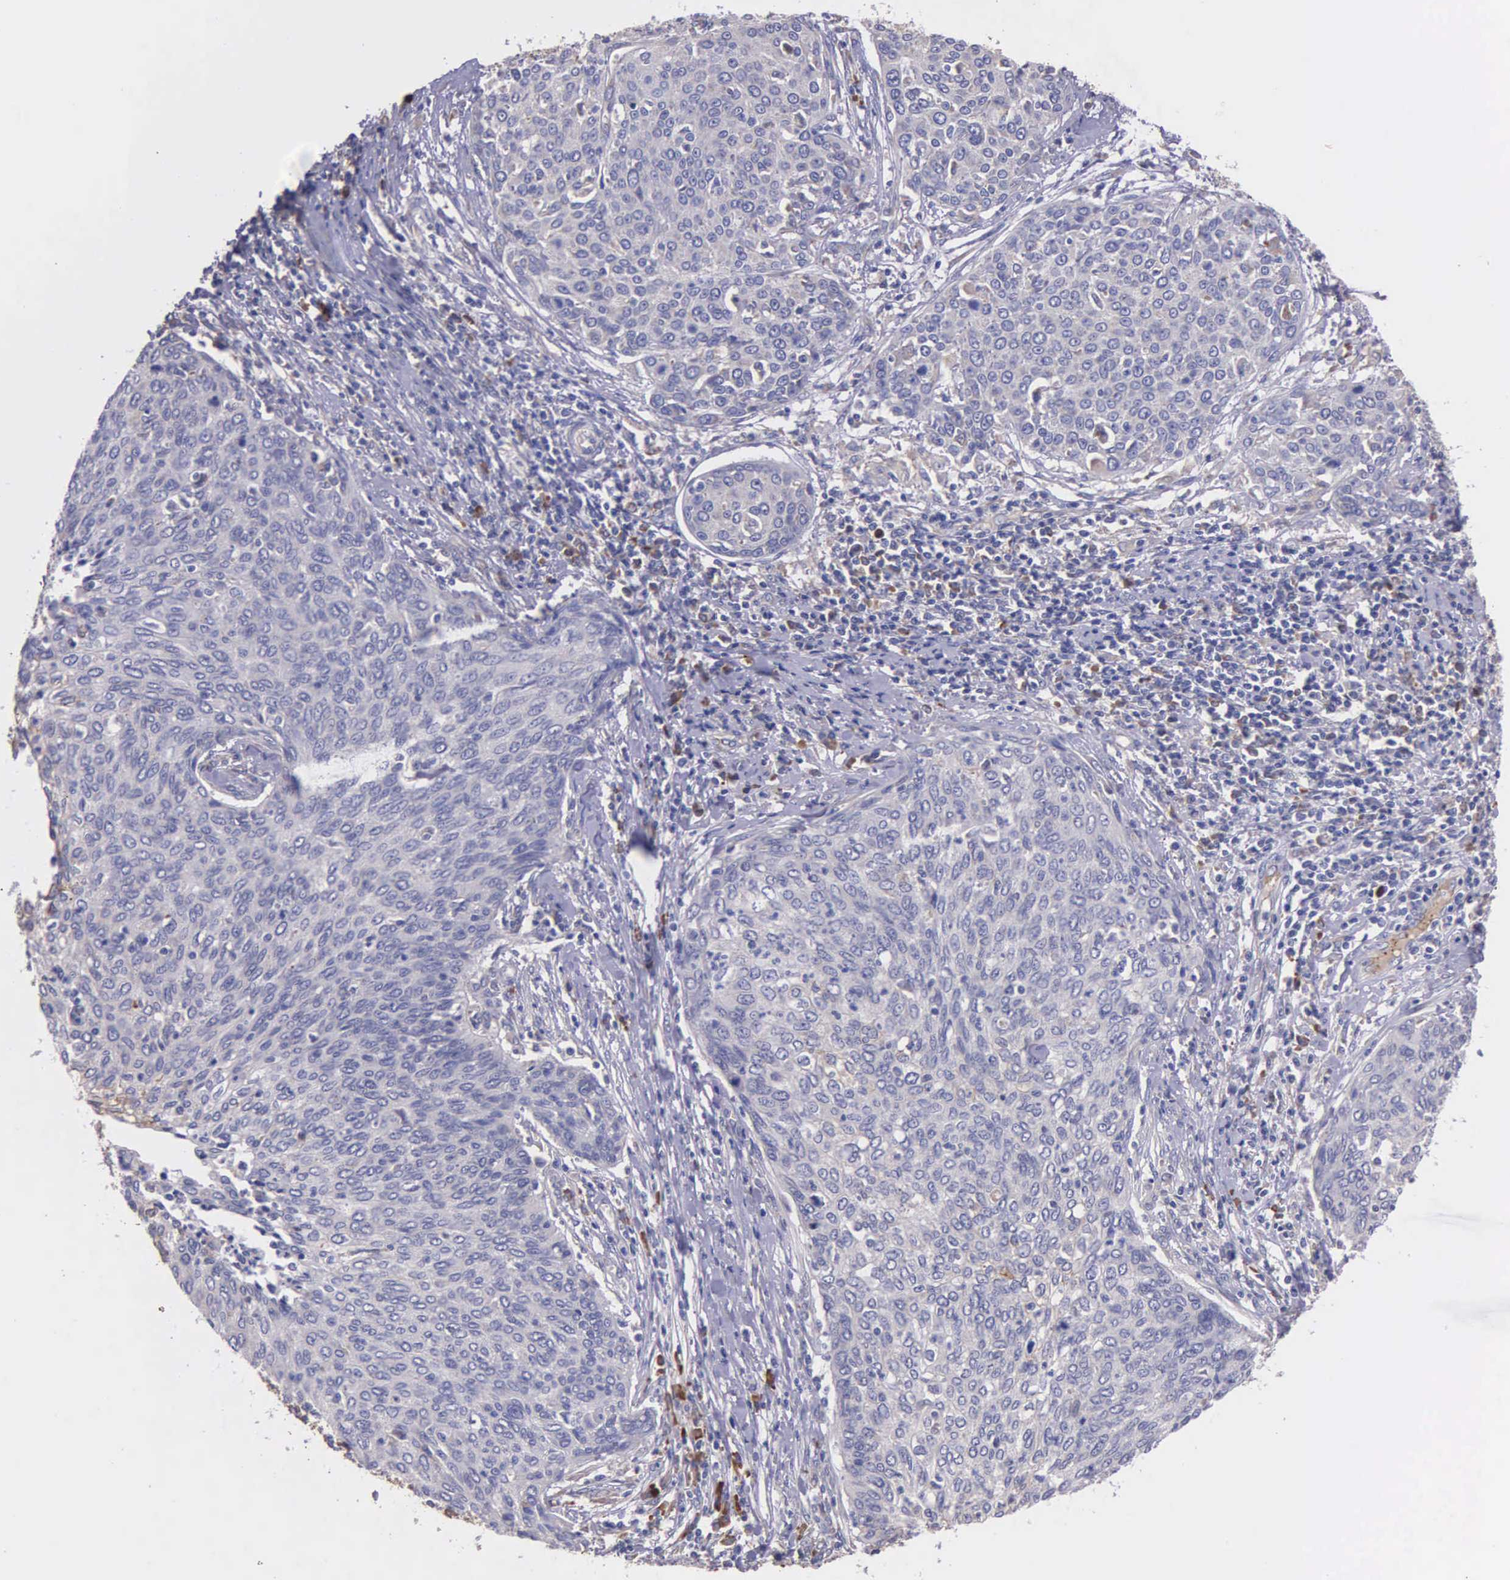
{"staining": {"intensity": "weak", "quantity": "25%-75%", "location": "cytoplasmic/membranous"}, "tissue": "cervical cancer", "cell_type": "Tumor cells", "image_type": "cancer", "snomed": [{"axis": "morphology", "description": "Squamous cell carcinoma, NOS"}, {"axis": "topography", "description": "Cervix"}], "caption": "Cervical cancer tissue exhibits weak cytoplasmic/membranous positivity in about 25%-75% of tumor cells, visualized by immunohistochemistry.", "gene": "ZC3H12B", "patient": {"sex": "female", "age": 38}}